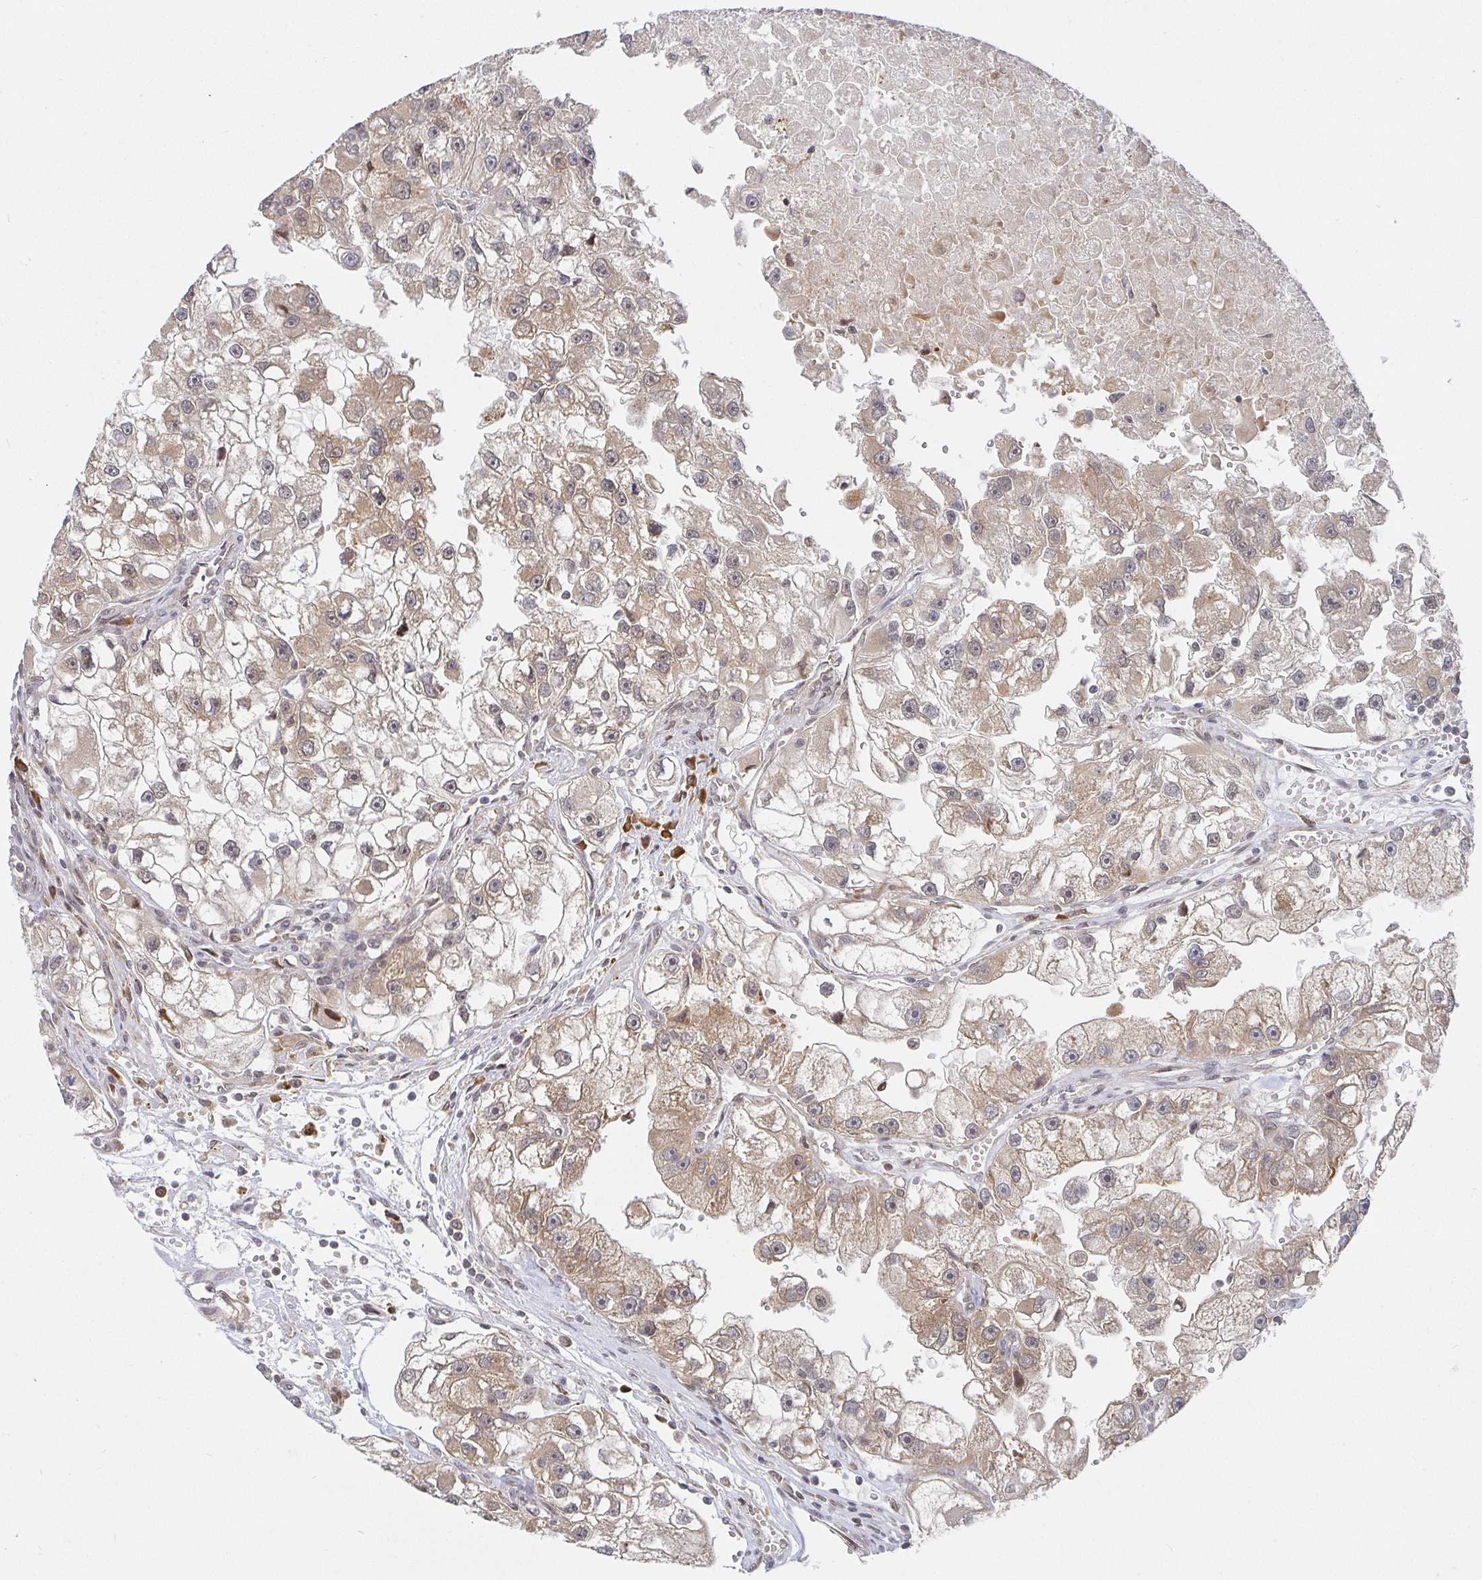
{"staining": {"intensity": "moderate", "quantity": ">75%", "location": "cytoplasmic/membranous"}, "tissue": "renal cancer", "cell_type": "Tumor cells", "image_type": "cancer", "snomed": [{"axis": "morphology", "description": "Adenocarcinoma, NOS"}, {"axis": "topography", "description": "Kidney"}], "caption": "A medium amount of moderate cytoplasmic/membranous expression is present in about >75% of tumor cells in renal cancer tissue. The protein of interest is shown in brown color, while the nuclei are stained blue.", "gene": "ALG1", "patient": {"sex": "male", "age": 63}}